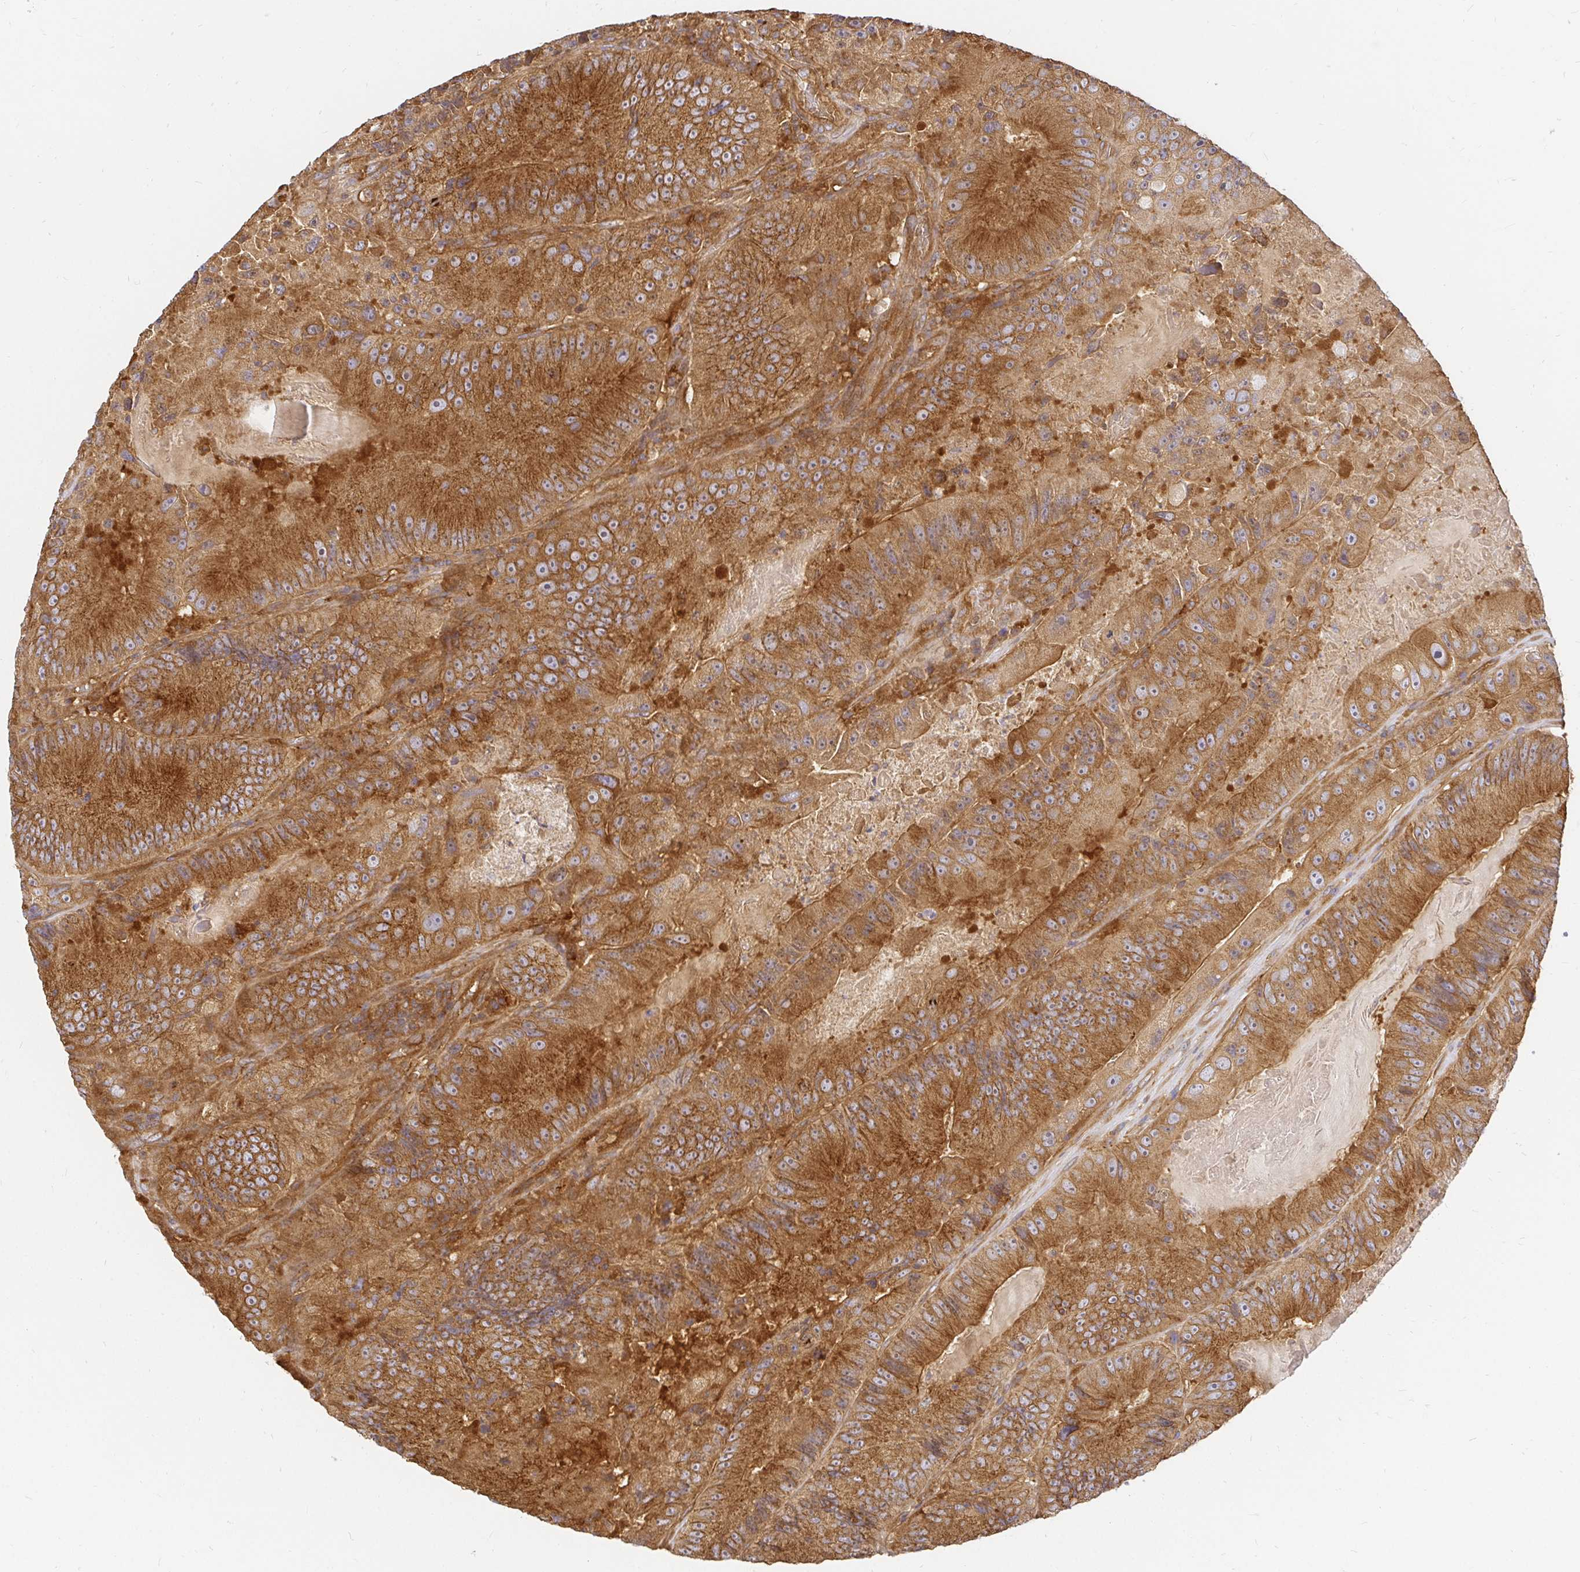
{"staining": {"intensity": "moderate", "quantity": ">75%", "location": "cytoplasmic/membranous"}, "tissue": "colorectal cancer", "cell_type": "Tumor cells", "image_type": "cancer", "snomed": [{"axis": "morphology", "description": "Adenocarcinoma, NOS"}, {"axis": "topography", "description": "Colon"}], "caption": "Moderate cytoplasmic/membranous staining is seen in approximately >75% of tumor cells in colorectal cancer (adenocarcinoma).", "gene": "KIF5B", "patient": {"sex": "female", "age": 86}}